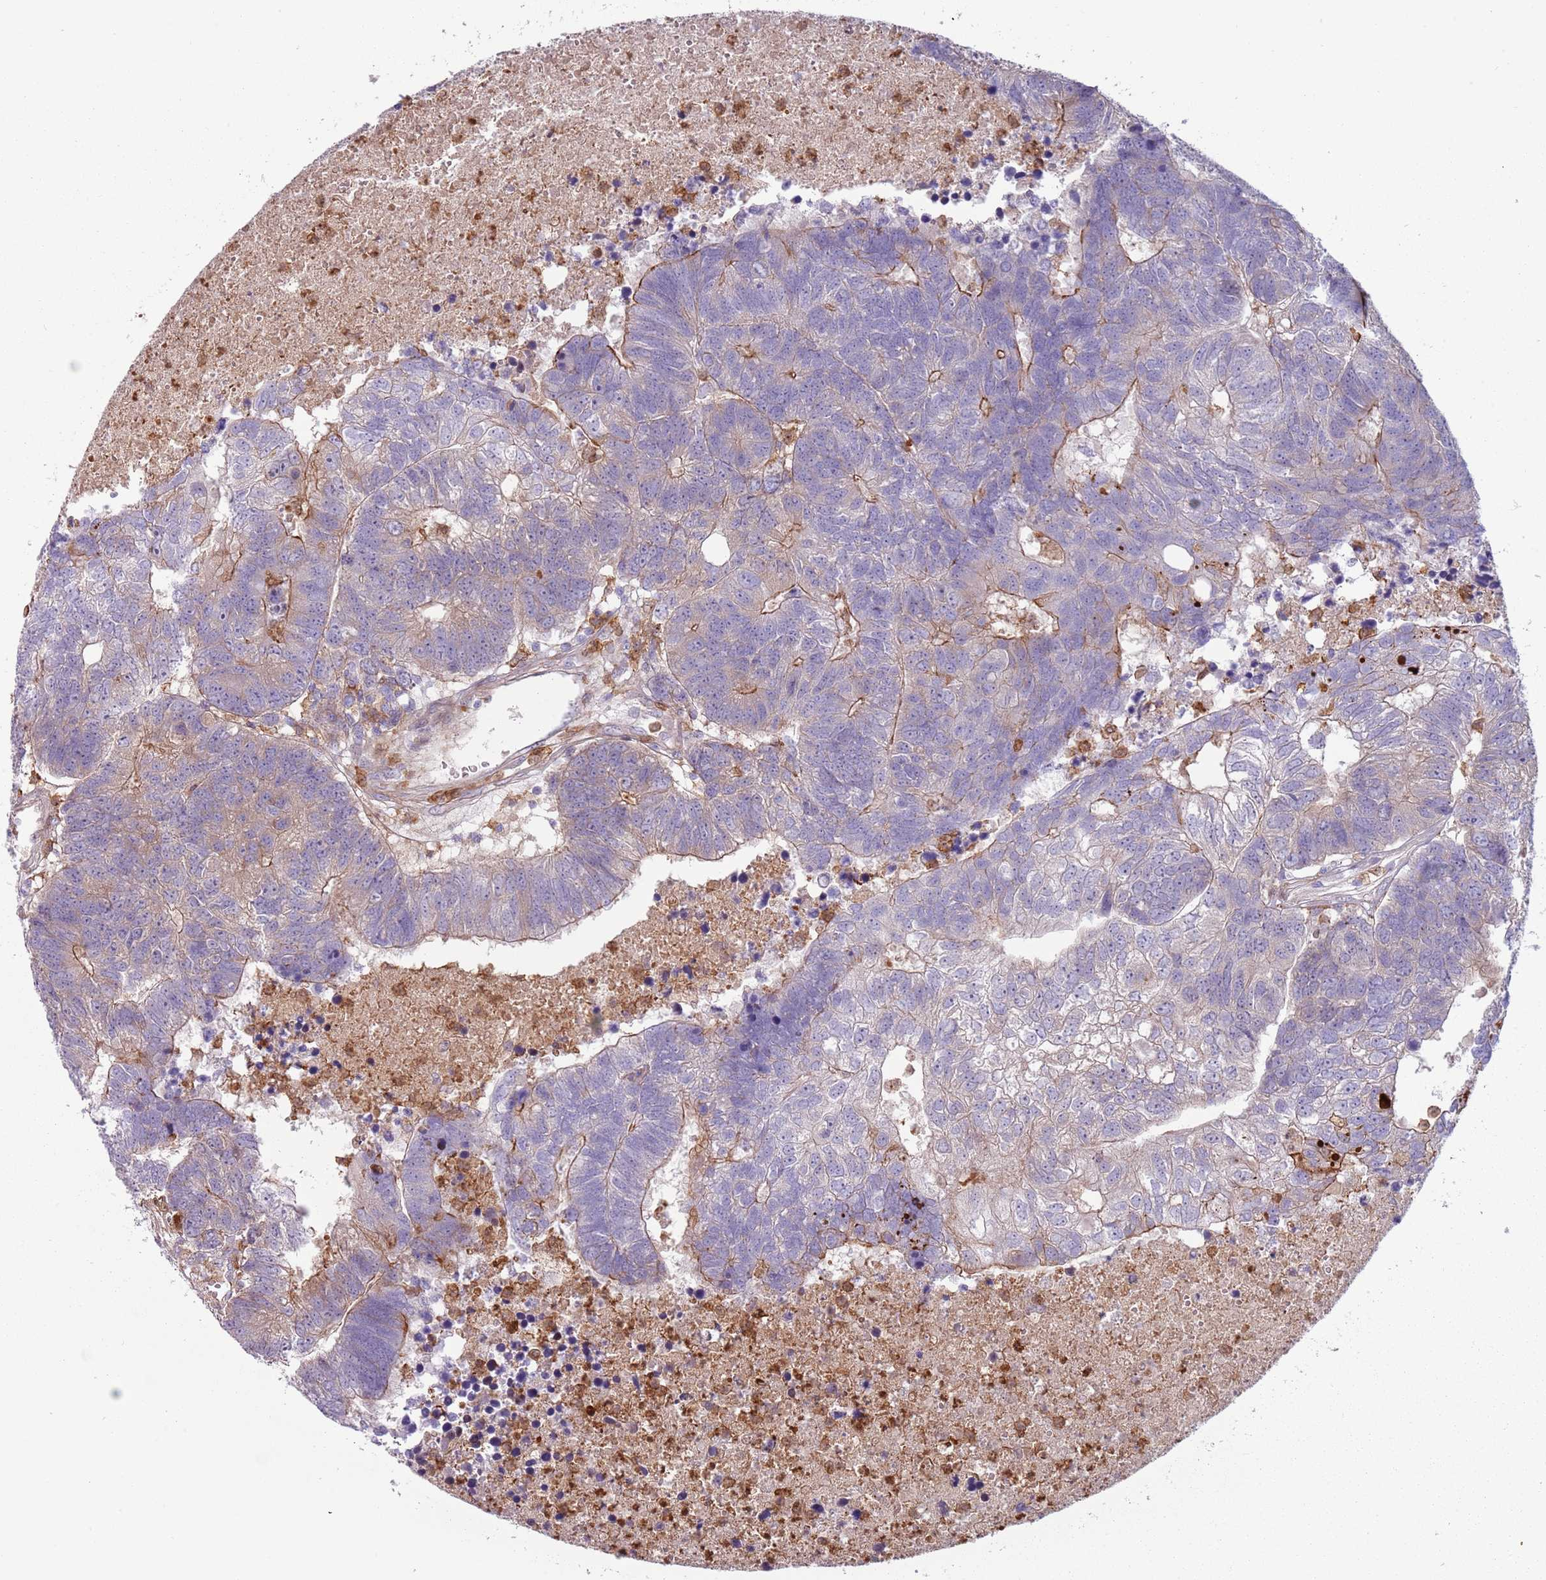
{"staining": {"intensity": "weak", "quantity": "<25%", "location": "cytoplasmic/membranous"}, "tissue": "colorectal cancer", "cell_type": "Tumor cells", "image_type": "cancer", "snomed": [{"axis": "morphology", "description": "Adenocarcinoma, NOS"}, {"axis": "topography", "description": "Colon"}], "caption": "An IHC photomicrograph of colorectal cancer (adenocarcinoma) is shown. There is no staining in tumor cells of colorectal cancer (adenocarcinoma).", "gene": "NADK", "patient": {"sex": "female", "age": 48}}